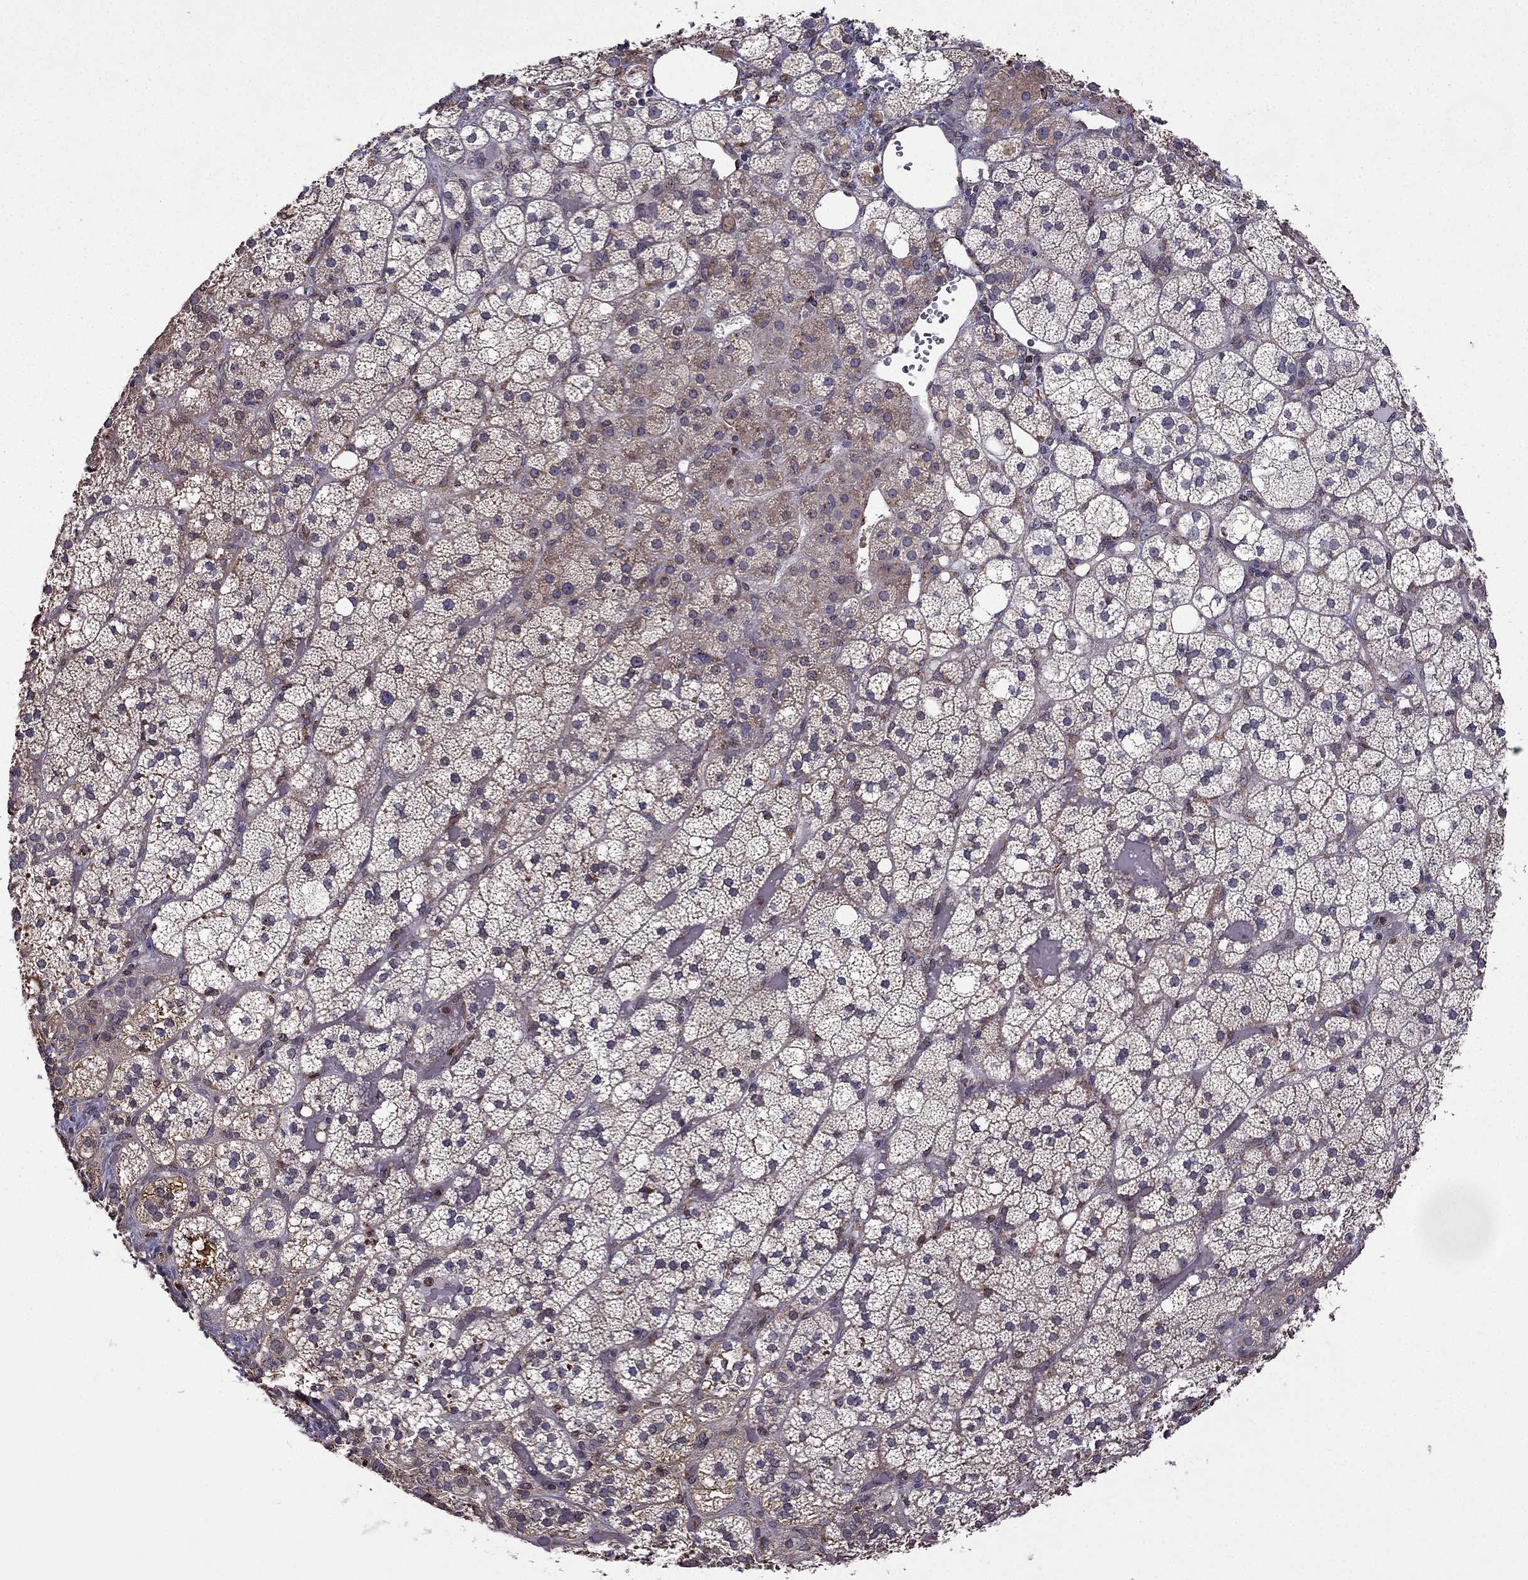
{"staining": {"intensity": "moderate", "quantity": "25%-75%", "location": "cytoplasmic/membranous"}, "tissue": "adrenal gland", "cell_type": "Glandular cells", "image_type": "normal", "snomed": [{"axis": "morphology", "description": "Normal tissue, NOS"}, {"axis": "topography", "description": "Adrenal gland"}], "caption": "Adrenal gland stained with immunohistochemistry (IHC) demonstrates moderate cytoplasmic/membranous expression in approximately 25%-75% of glandular cells. (DAB (3,3'-diaminobenzidine) IHC with brightfield microscopy, high magnification).", "gene": "IKBIP", "patient": {"sex": "male", "age": 53}}